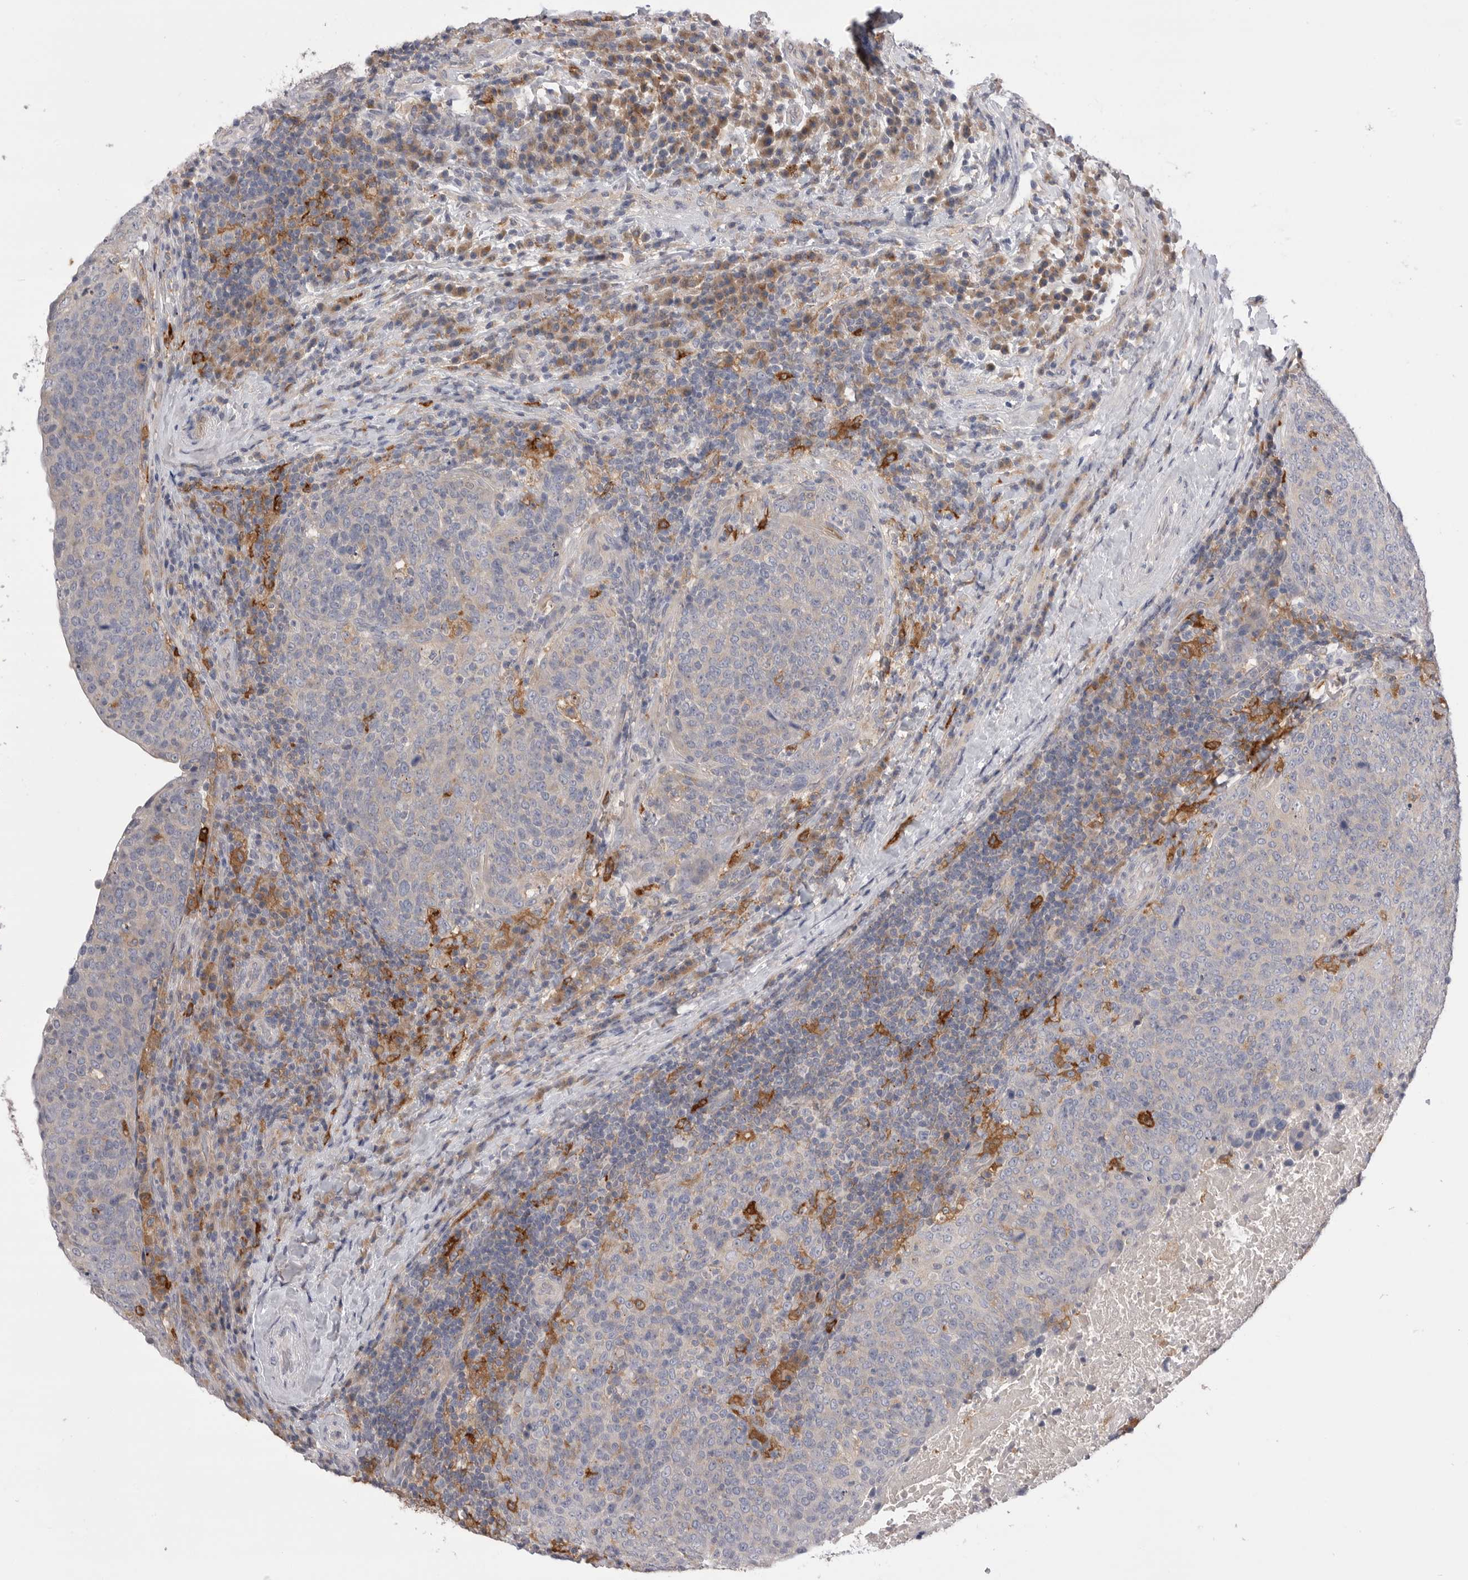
{"staining": {"intensity": "negative", "quantity": "none", "location": "none"}, "tissue": "head and neck cancer", "cell_type": "Tumor cells", "image_type": "cancer", "snomed": [{"axis": "morphology", "description": "Squamous cell carcinoma, NOS"}, {"axis": "morphology", "description": "Squamous cell carcinoma, metastatic, NOS"}, {"axis": "topography", "description": "Lymph node"}, {"axis": "topography", "description": "Head-Neck"}], "caption": "Tumor cells show no significant positivity in squamous cell carcinoma (head and neck).", "gene": "VAC14", "patient": {"sex": "male", "age": 62}}